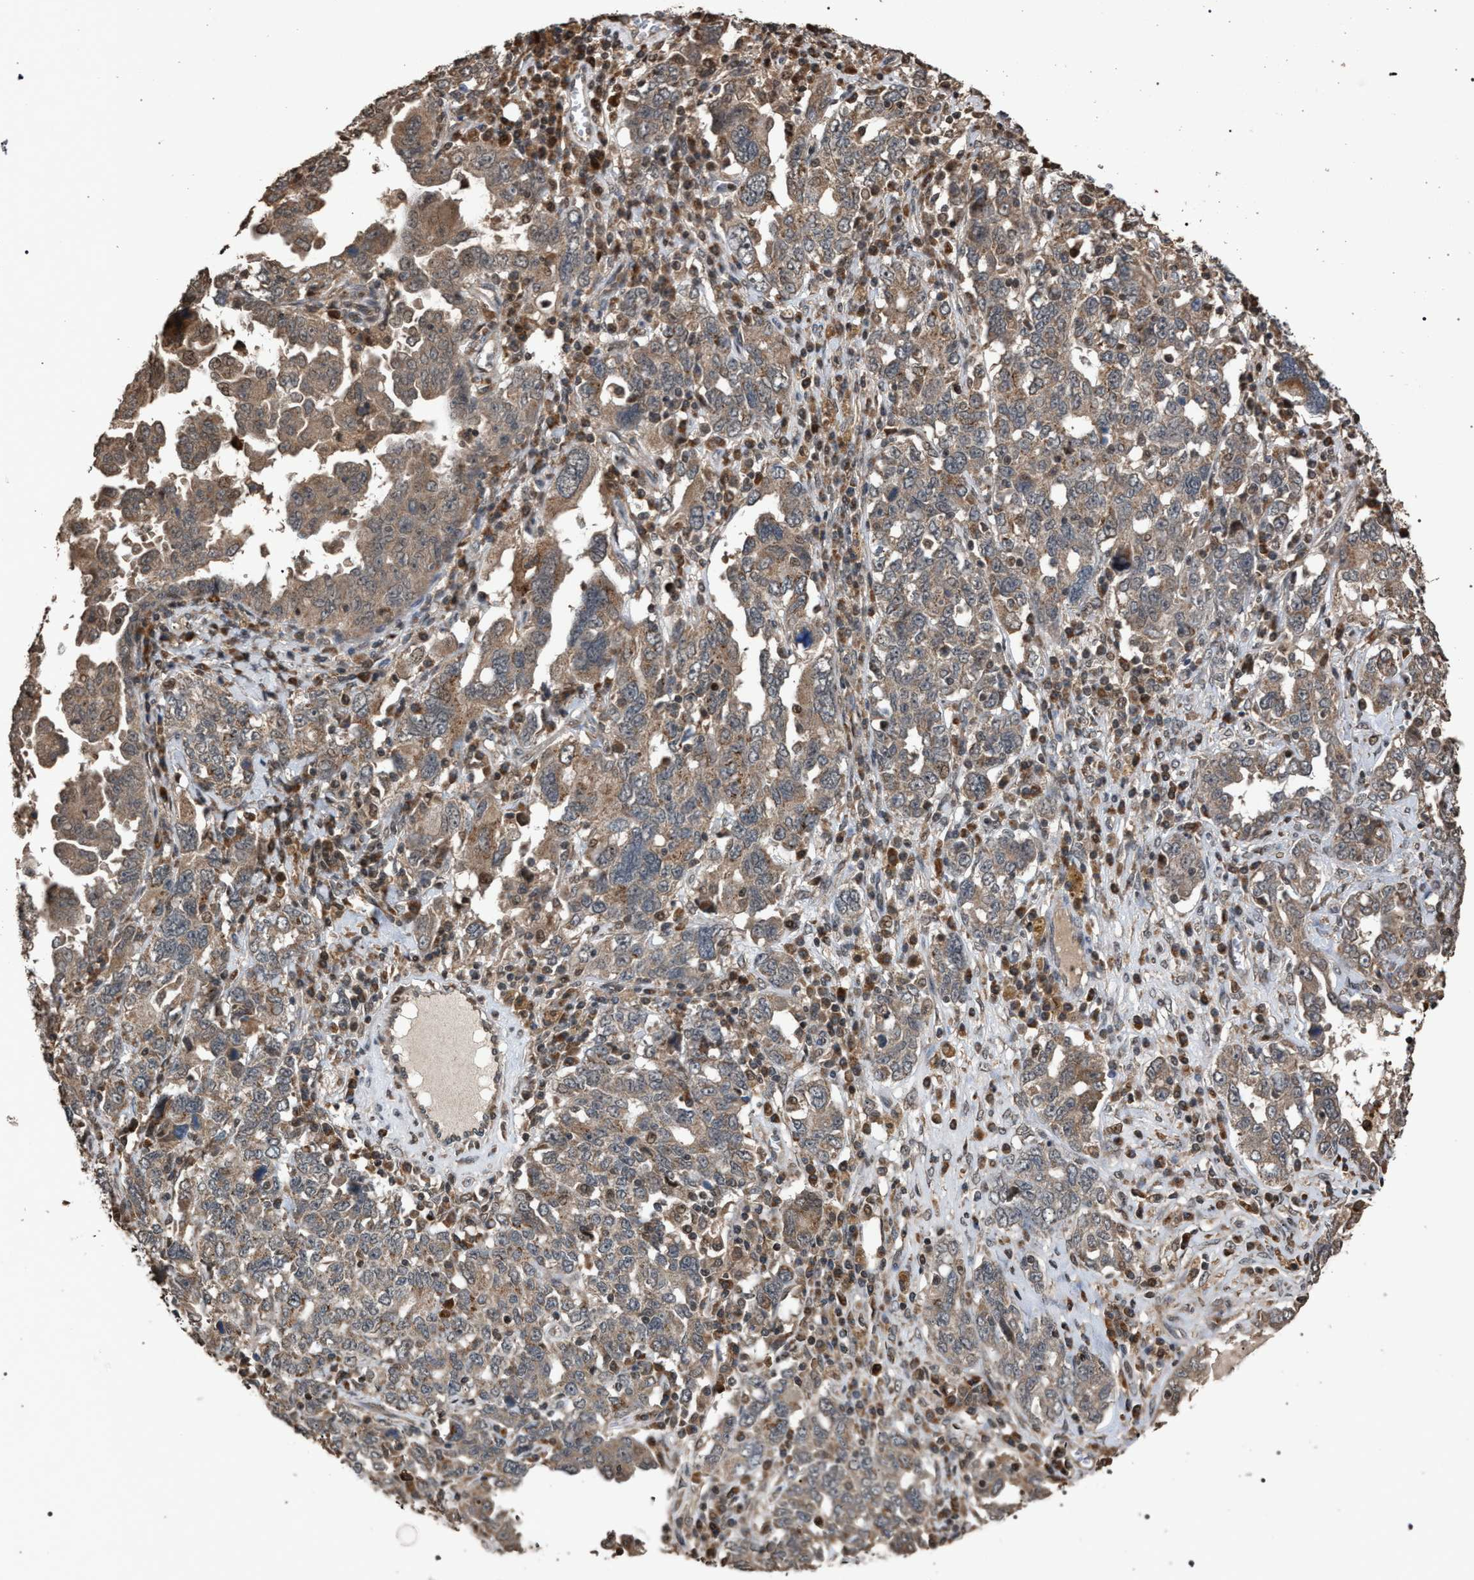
{"staining": {"intensity": "weak", "quantity": ">75%", "location": "cytoplasmic/membranous"}, "tissue": "ovarian cancer", "cell_type": "Tumor cells", "image_type": "cancer", "snomed": [{"axis": "morphology", "description": "Carcinoma, endometroid"}, {"axis": "topography", "description": "Ovary"}], "caption": "Immunohistochemistry (IHC) photomicrograph of neoplastic tissue: human ovarian endometroid carcinoma stained using IHC shows low levels of weak protein expression localized specifically in the cytoplasmic/membranous of tumor cells, appearing as a cytoplasmic/membranous brown color.", "gene": "NAA35", "patient": {"sex": "female", "age": 62}}